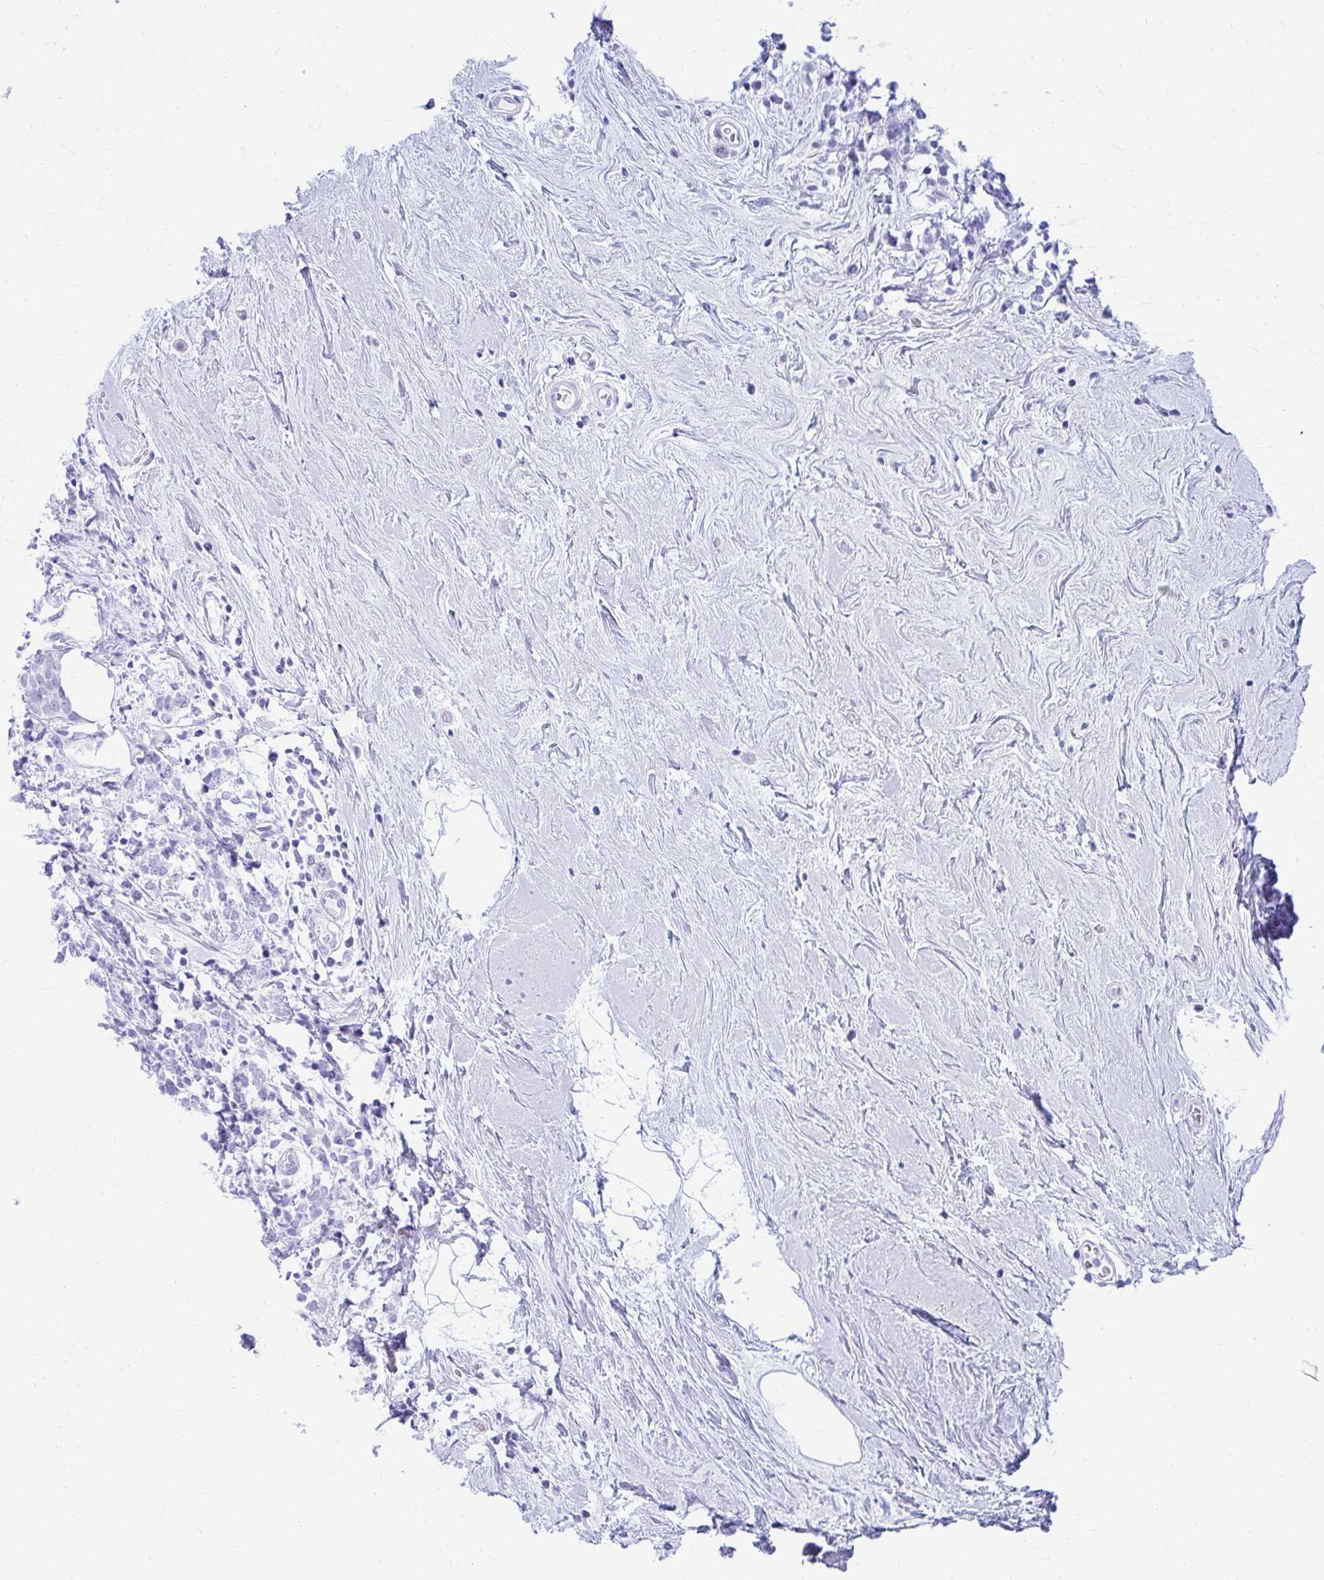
{"staining": {"intensity": "negative", "quantity": "none", "location": "none"}, "tissue": "breast cancer", "cell_type": "Tumor cells", "image_type": "cancer", "snomed": [{"axis": "morphology", "description": "Lobular carcinoma"}, {"axis": "topography", "description": "Breast"}], "caption": "Breast cancer (lobular carcinoma) stained for a protein using immunohistochemistry shows no staining tumor cells.", "gene": "NSG2", "patient": {"sex": "female", "age": 58}}